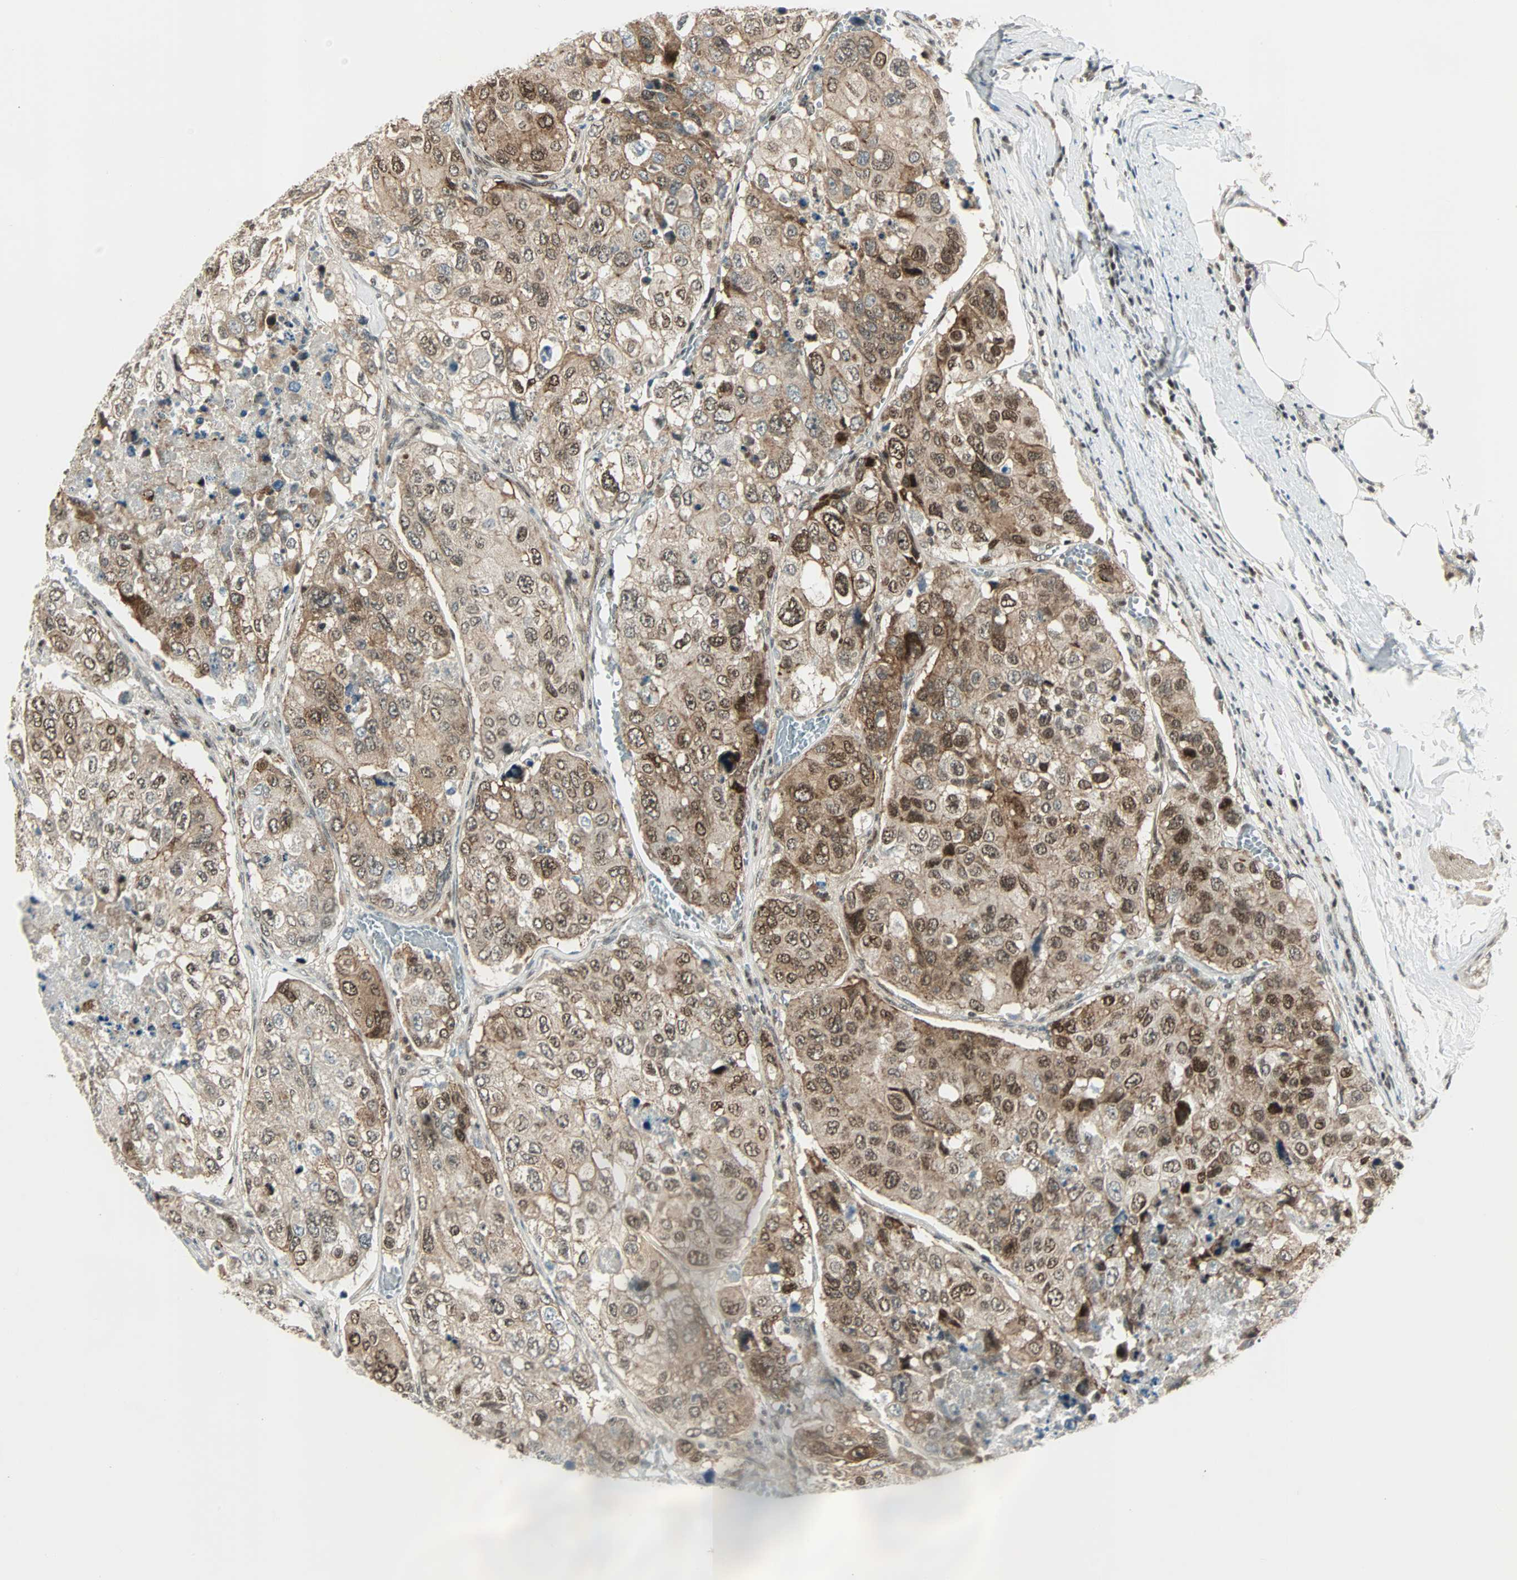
{"staining": {"intensity": "moderate", "quantity": ">75%", "location": "cytoplasmic/membranous,nuclear"}, "tissue": "urothelial cancer", "cell_type": "Tumor cells", "image_type": "cancer", "snomed": [{"axis": "morphology", "description": "Urothelial carcinoma, High grade"}, {"axis": "topography", "description": "Lymph node"}, {"axis": "topography", "description": "Urinary bladder"}], "caption": "Tumor cells demonstrate moderate cytoplasmic/membranous and nuclear positivity in approximately >75% of cells in urothelial cancer.", "gene": "CBX4", "patient": {"sex": "male", "age": 51}}